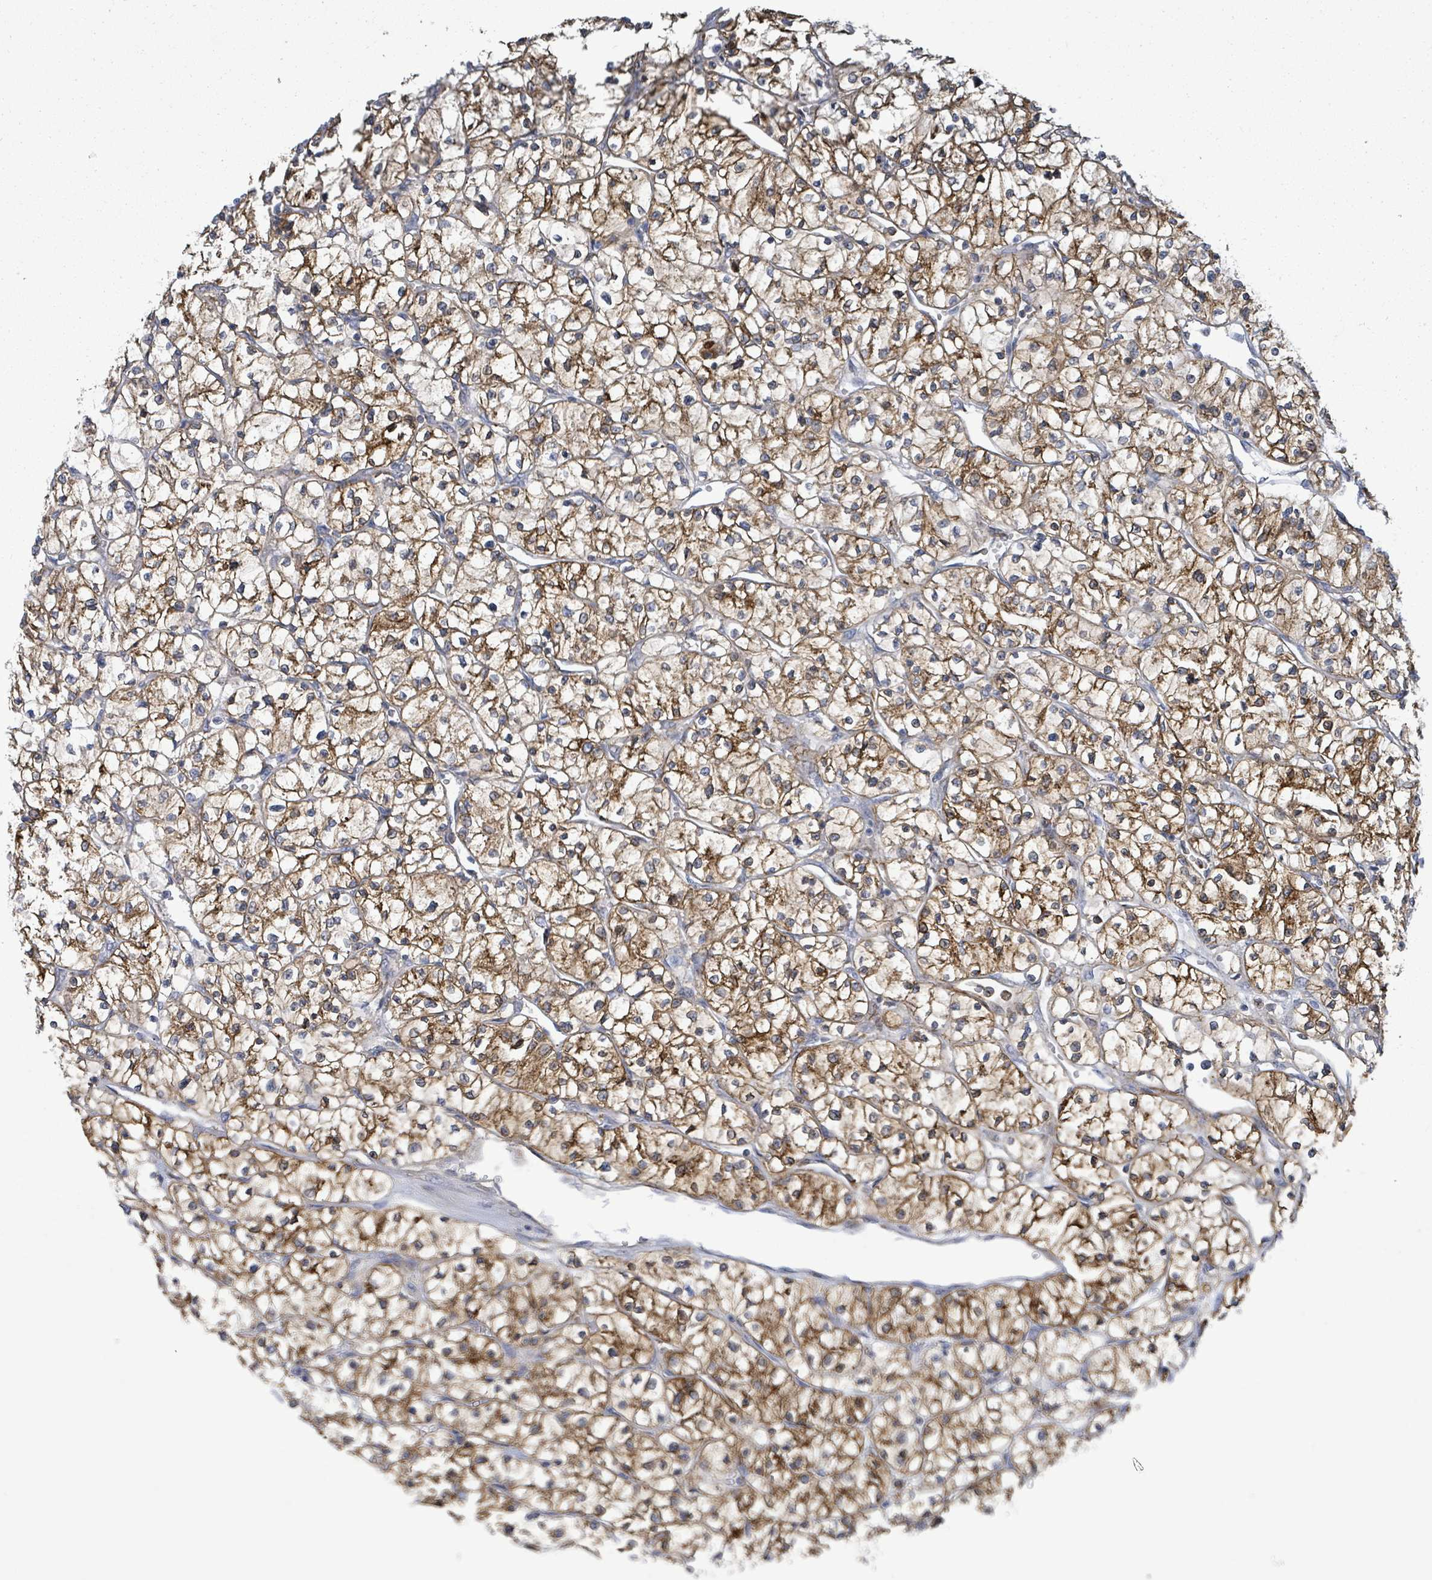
{"staining": {"intensity": "moderate", "quantity": "25%-75%", "location": "cytoplasmic/membranous"}, "tissue": "renal cancer", "cell_type": "Tumor cells", "image_type": "cancer", "snomed": [{"axis": "morphology", "description": "Adenocarcinoma, NOS"}, {"axis": "topography", "description": "Kidney"}], "caption": "This image exhibits immunohistochemistry staining of human renal adenocarcinoma, with medium moderate cytoplasmic/membranous staining in approximately 25%-75% of tumor cells.", "gene": "EGFL7", "patient": {"sex": "female", "age": 64}}